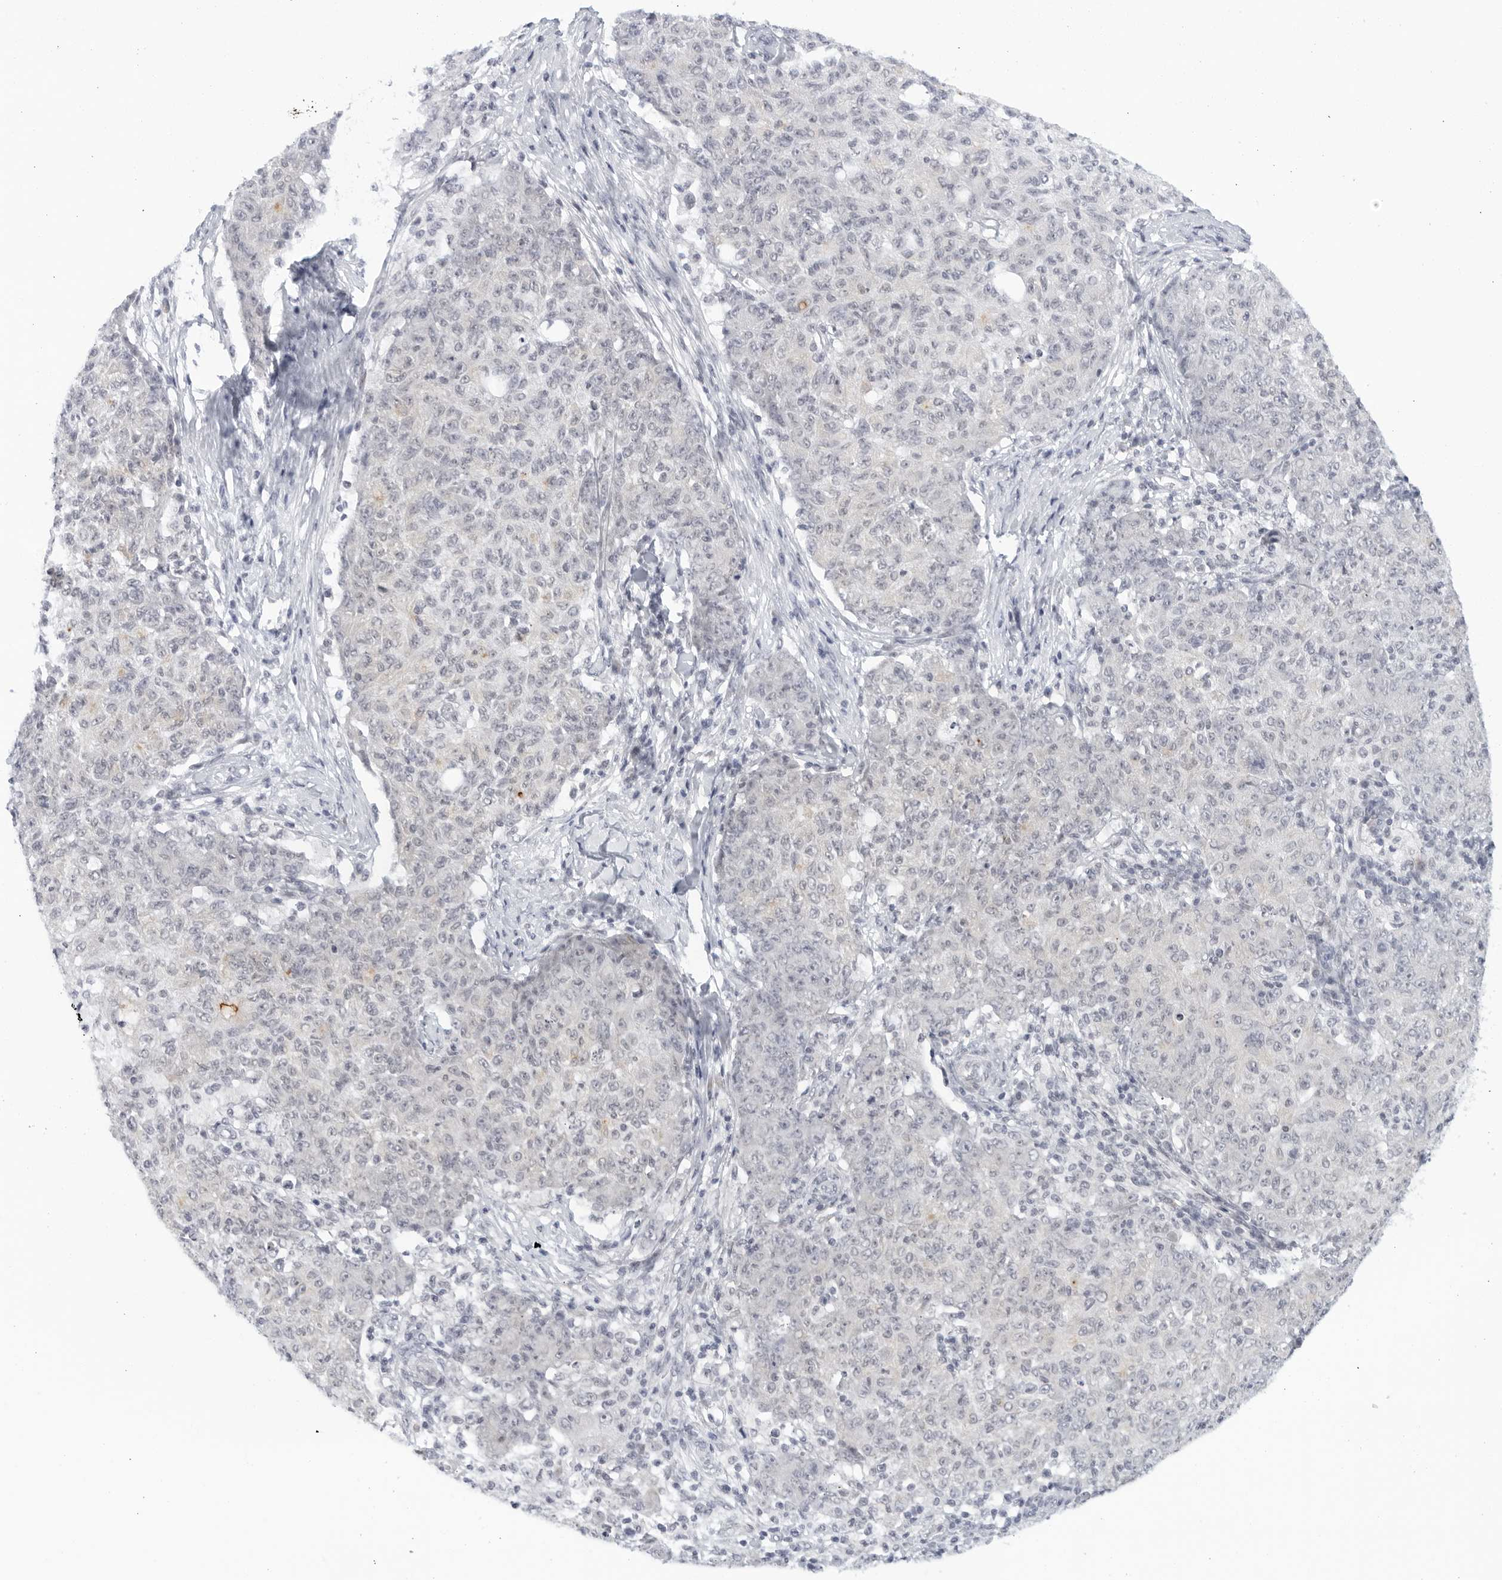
{"staining": {"intensity": "negative", "quantity": "none", "location": "none"}, "tissue": "ovarian cancer", "cell_type": "Tumor cells", "image_type": "cancer", "snomed": [{"axis": "morphology", "description": "Carcinoma, endometroid"}, {"axis": "topography", "description": "Ovary"}], "caption": "The IHC micrograph has no significant positivity in tumor cells of ovarian cancer (endometroid carcinoma) tissue. The staining was performed using DAB to visualize the protein expression in brown, while the nuclei were stained in blue with hematoxylin (Magnification: 20x).", "gene": "WDTC1", "patient": {"sex": "female", "age": 42}}